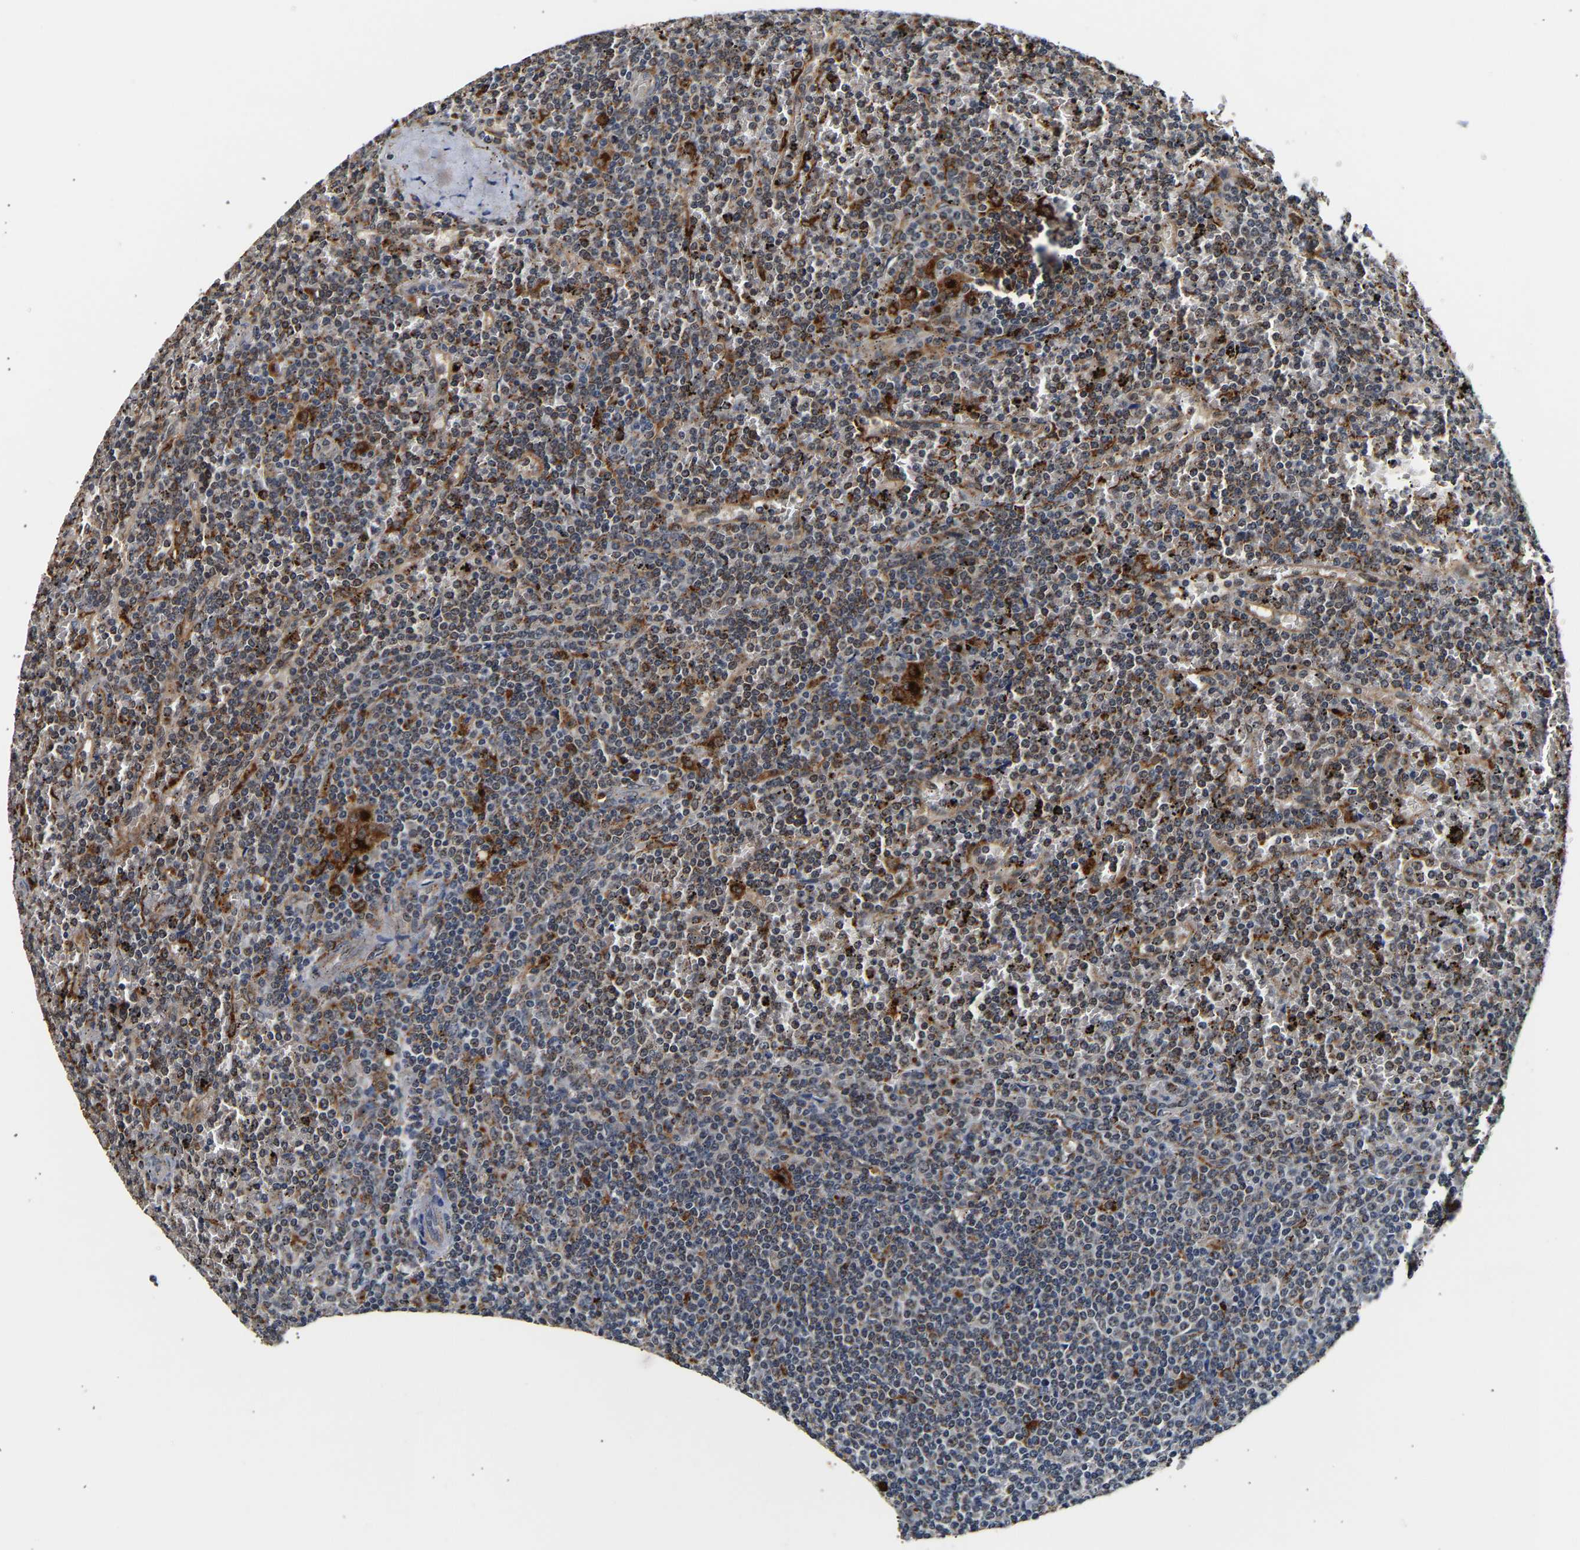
{"staining": {"intensity": "weak", "quantity": "25%-75%", "location": "cytoplasmic/membranous"}, "tissue": "lymphoma", "cell_type": "Tumor cells", "image_type": "cancer", "snomed": [{"axis": "morphology", "description": "Malignant lymphoma, non-Hodgkin's type, Low grade"}, {"axis": "topography", "description": "Spleen"}], "caption": "Protein staining of malignant lymphoma, non-Hodgkin's type (low-grade) tissue shows weak cytoplasmic/membranous staining in about 25%-75% of tumor cells. (IHC, brightfield microscopy, high magnification).", "gene": "SMU1", "patient": {"sex": "female", "age": 19}}